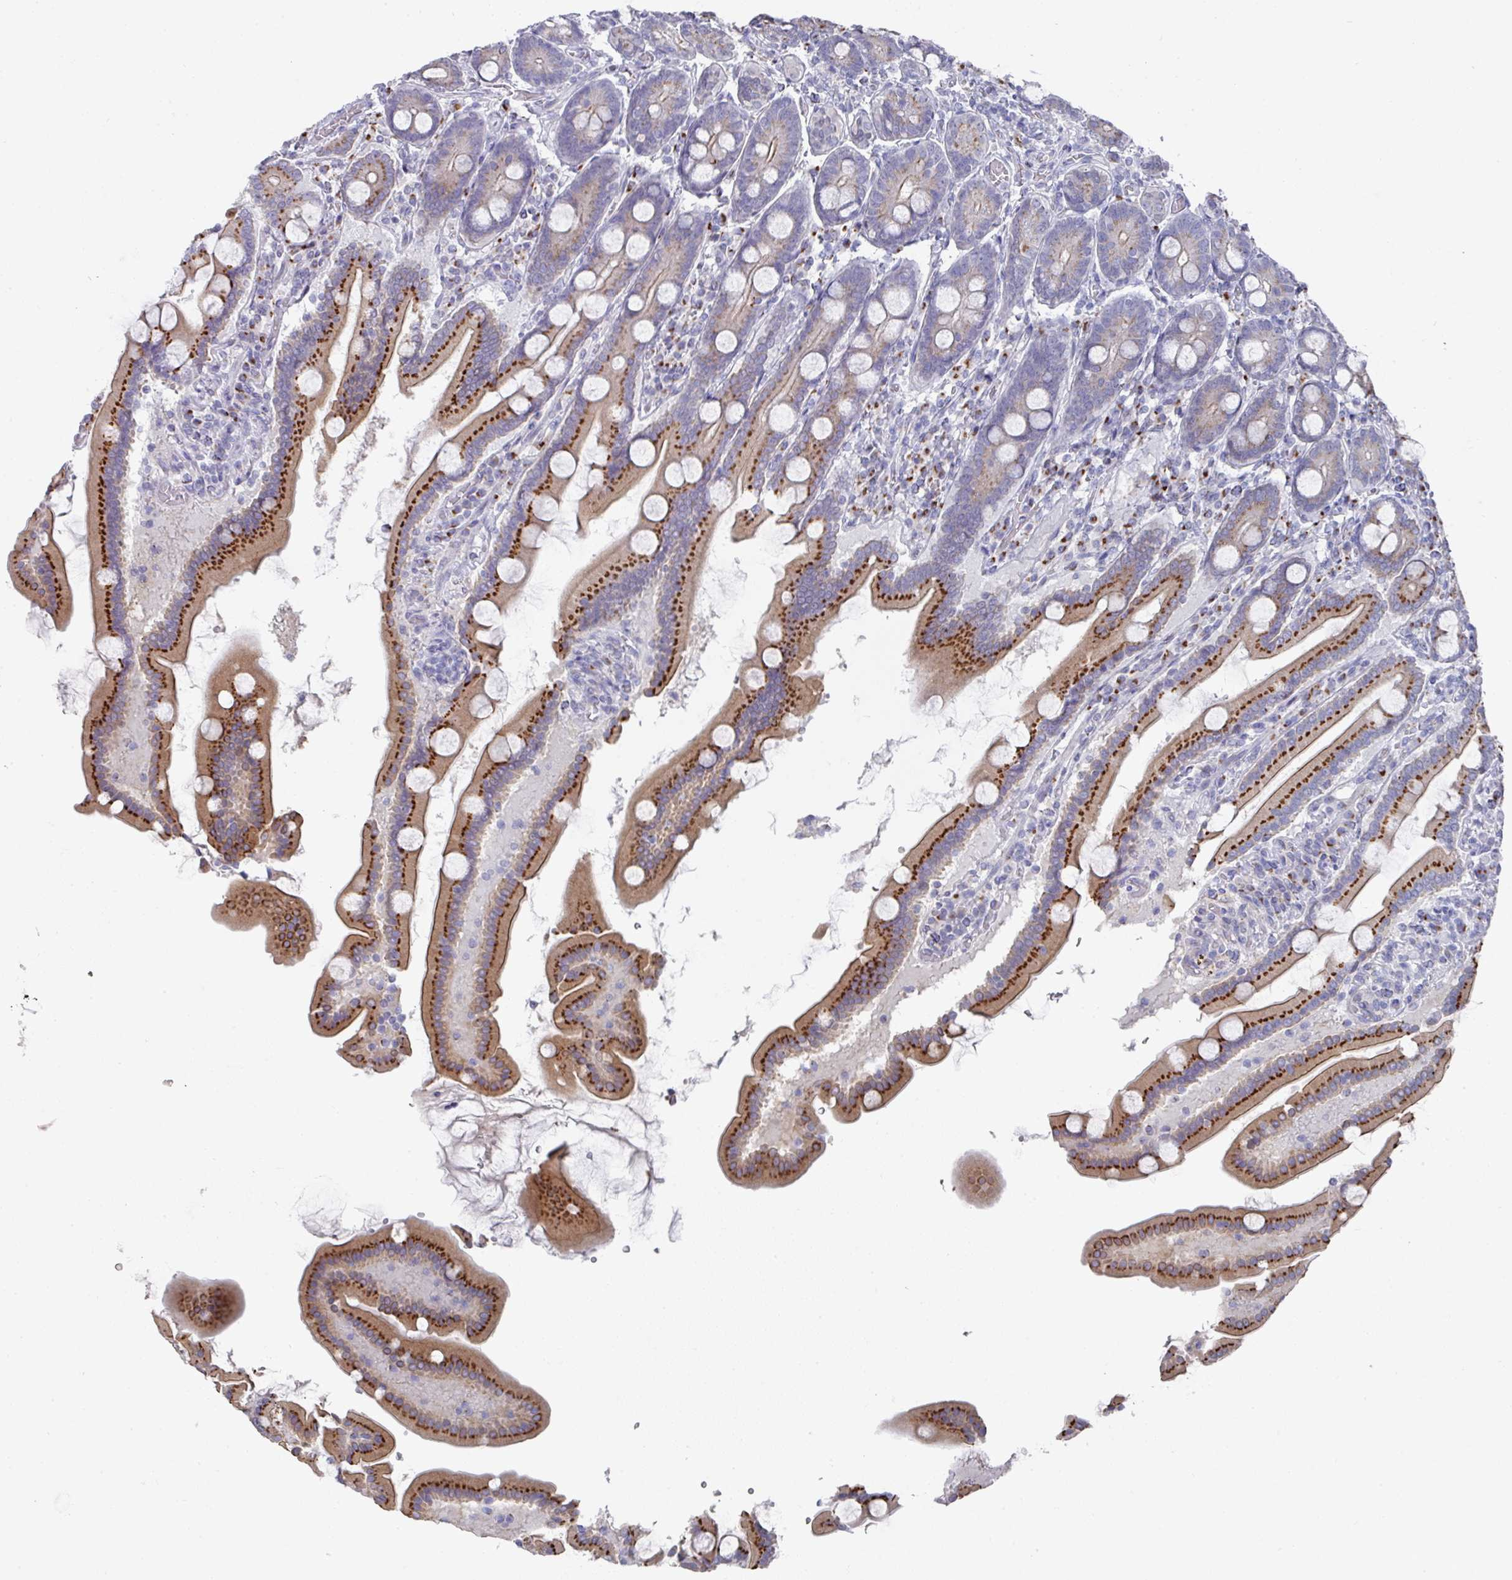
{"staining": {"intensity": "strong", "quantity": "25%-75%", "location": "cytoplasmic/membranous"}, "tissue": "duodenum", "cell_type": "Glandular cells", "image_type": "normal", "snomed": [{"axis": "morphology", "description": "Normal tissue, NOS"}, {"axis": "topography", "description": "Duodenum"}], "caption": "Immunohistochemical staining of normal duodenum reveals high levels of strong cytoplasmic/membranous expression in approximately 25%-75% of glandular cells.", "gene": "VKORC1L1", "patient": {"sex": "male", "age": 55}}